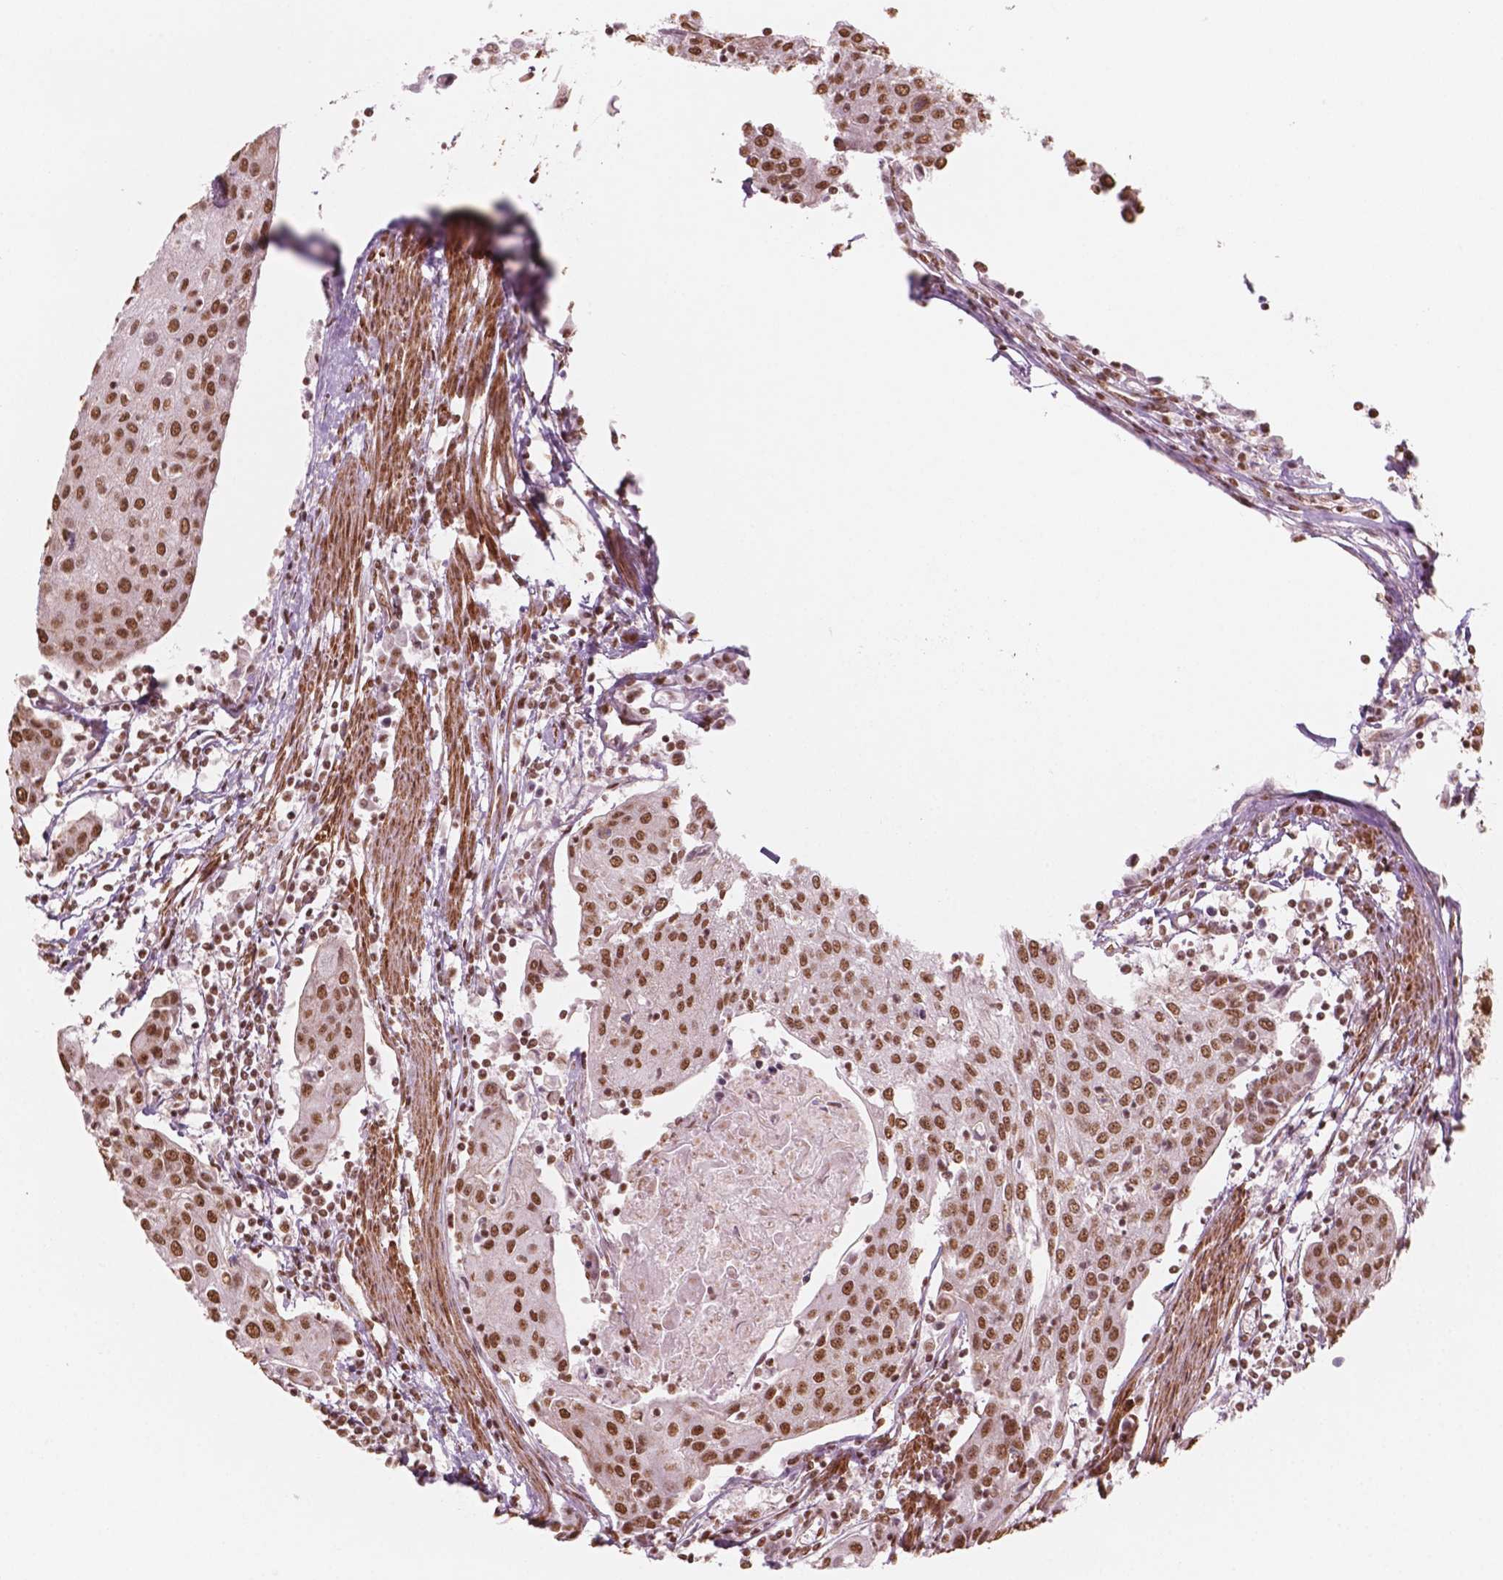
{"staining": {"intensity": "moderate", "quantity": ">75%", "location": "nuclear"}, "tissue": "urothelial cancer", "cell_type": "Tumor cells", "image_type": "cancer", "snomed": [{"axis": "morphology", "description": "Urothelial carcinoma, High grade"}, {"axis": "topography", "description": "Urinary bladder"}], "caption": "Urothelial cancer was stained to show a protein in brown. There is medium levels of moderate nuclear expression in about >75% of tumor cells. The staining is performed using DAB brown chromogen to label protein expression. The nuclei are counter-stained blue using hematoxylin.", "gene": "GTF3C5", "patient": {"sex": "female", "age": 85}}